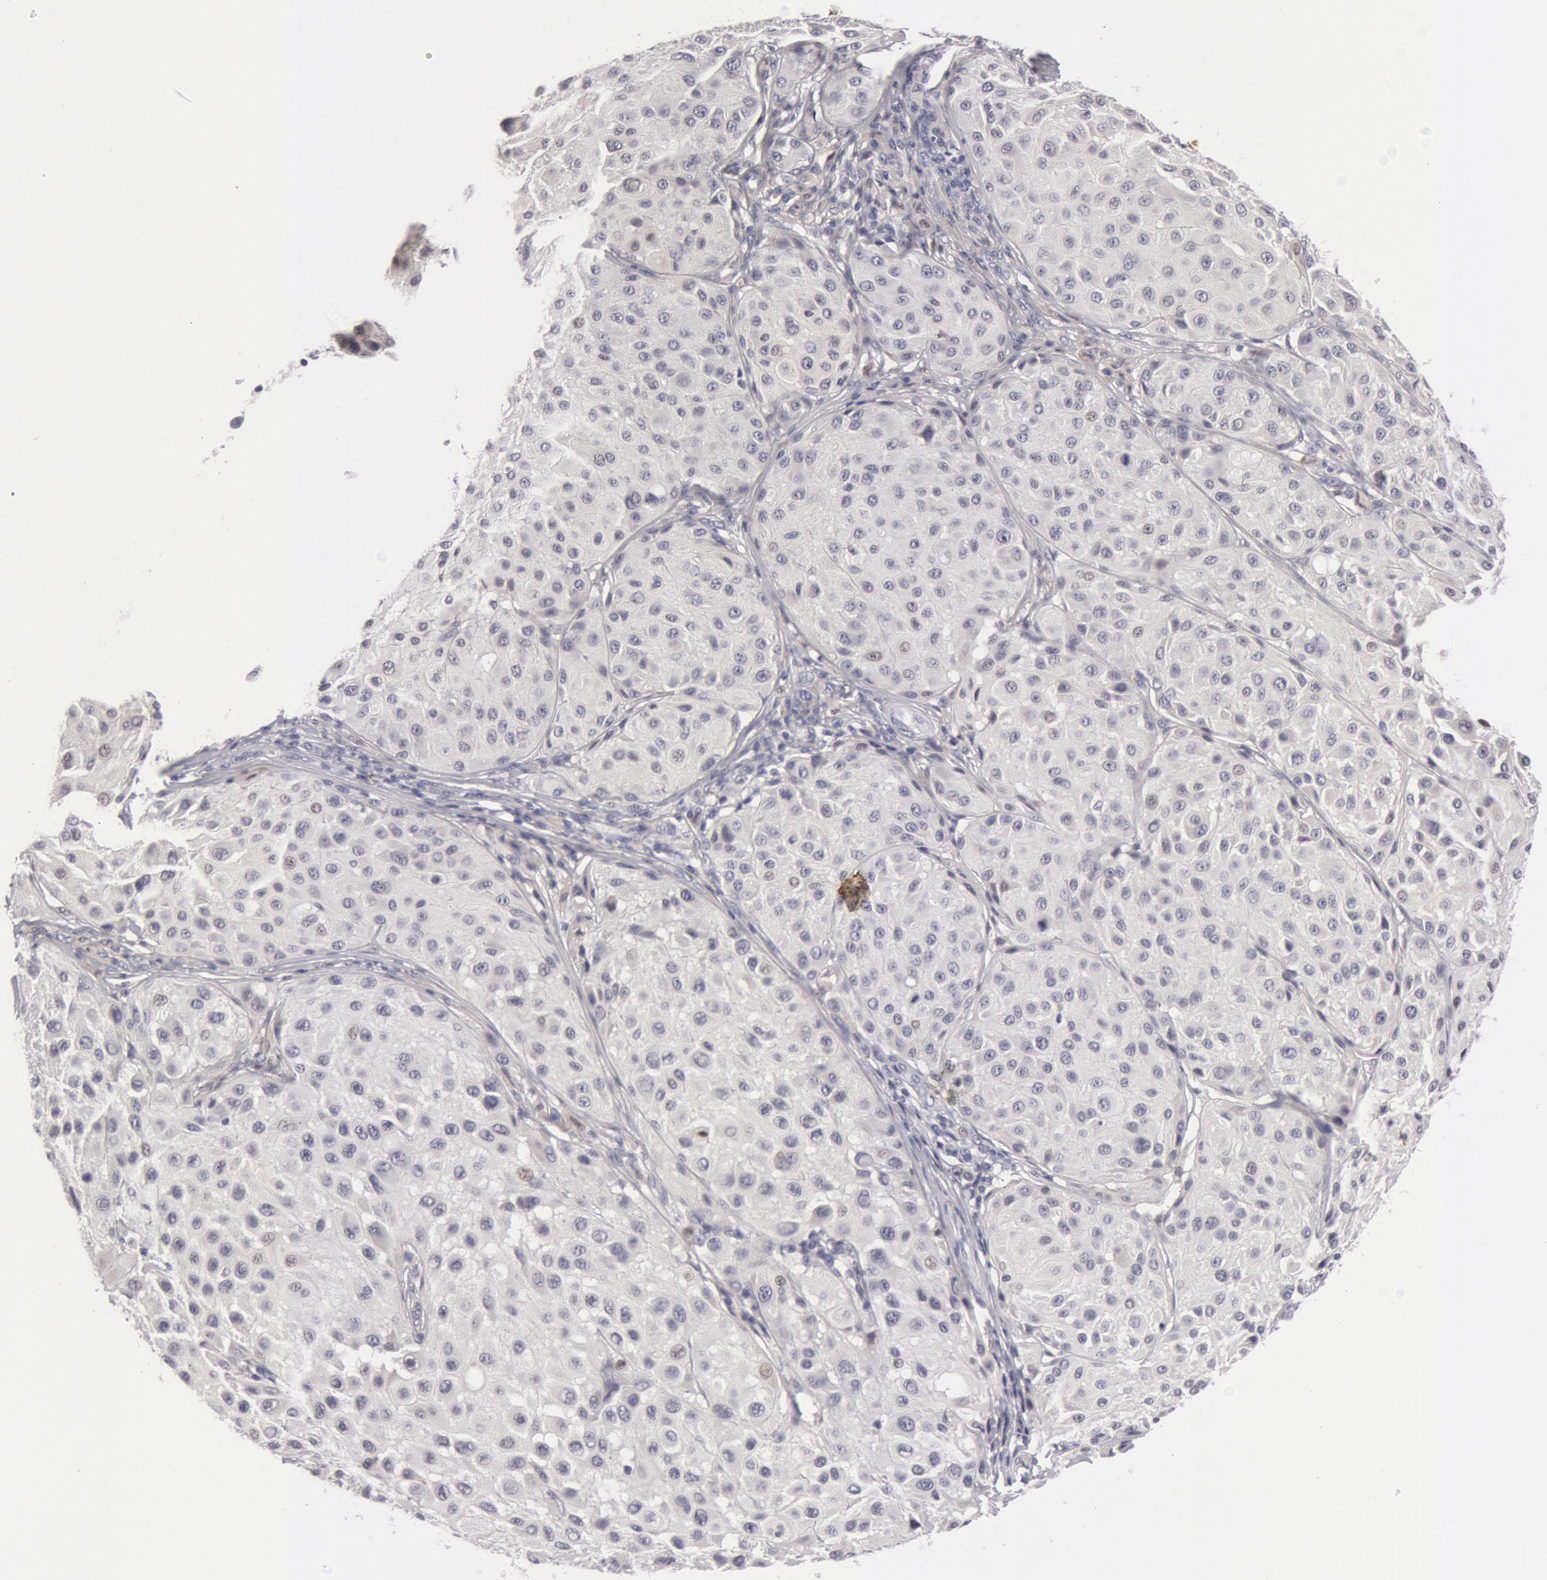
{"staining": {"intensity": "negative", "quantity": "none", "location": "none"}, "tissue": "melanoma", "cell_type": "Tumor cells", "image_type": "cancer", "snomed": [{"axis": "morphology", "description": "Malignant melanoma, NOS"}, {"axis": "topography", "description": "Skin"}], "caption": "This is an immunohistochemistry (IHC) photomicrograph of human malignant melanoma. There is no staining in tumor cells.", "gene": "NLGN4X", "patient": {"sex": "male", "age": 36}}